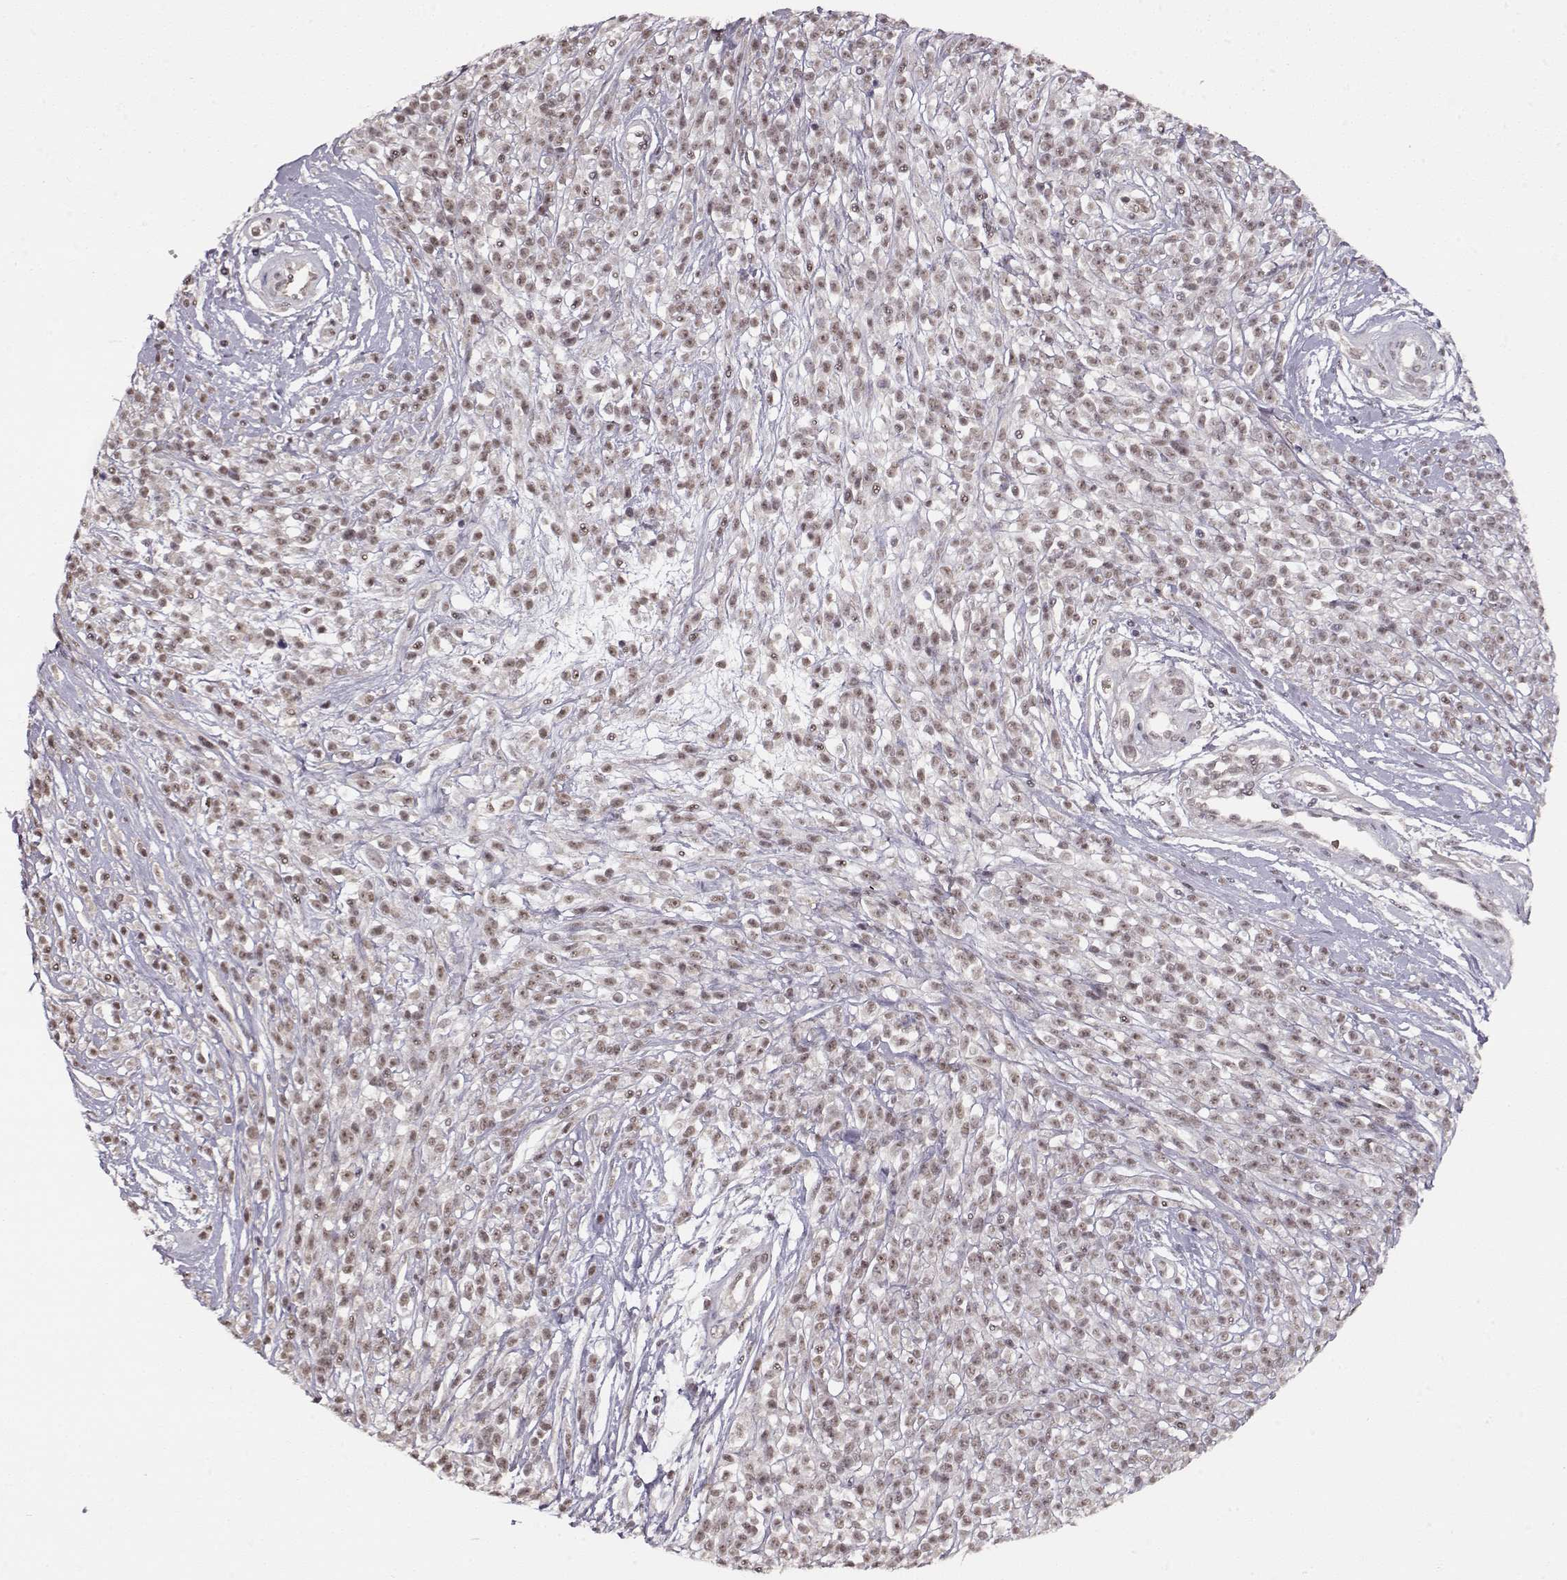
{"staining": {"intensity": "weak", "quantity": ">75%", "location": "nuclear"}, "tissue": "melanoma", "cell_type": "Tumor cells", "image_type": "cancer", "snomed": [{"axis": "morphology", "description": "Malignant melanoma, NOS"}, {"axis": "topography", "description": "Skin"}, {"axis": "topography", "description": "Skin of trunk"}], "caption": "The photomicrograph displays staining of malignant melanoma, revealing weak nuclear protein positivity (brown color) within tumor cells.", "gene": "PCP4", "patient": {"sex": "male", "age": 74}}